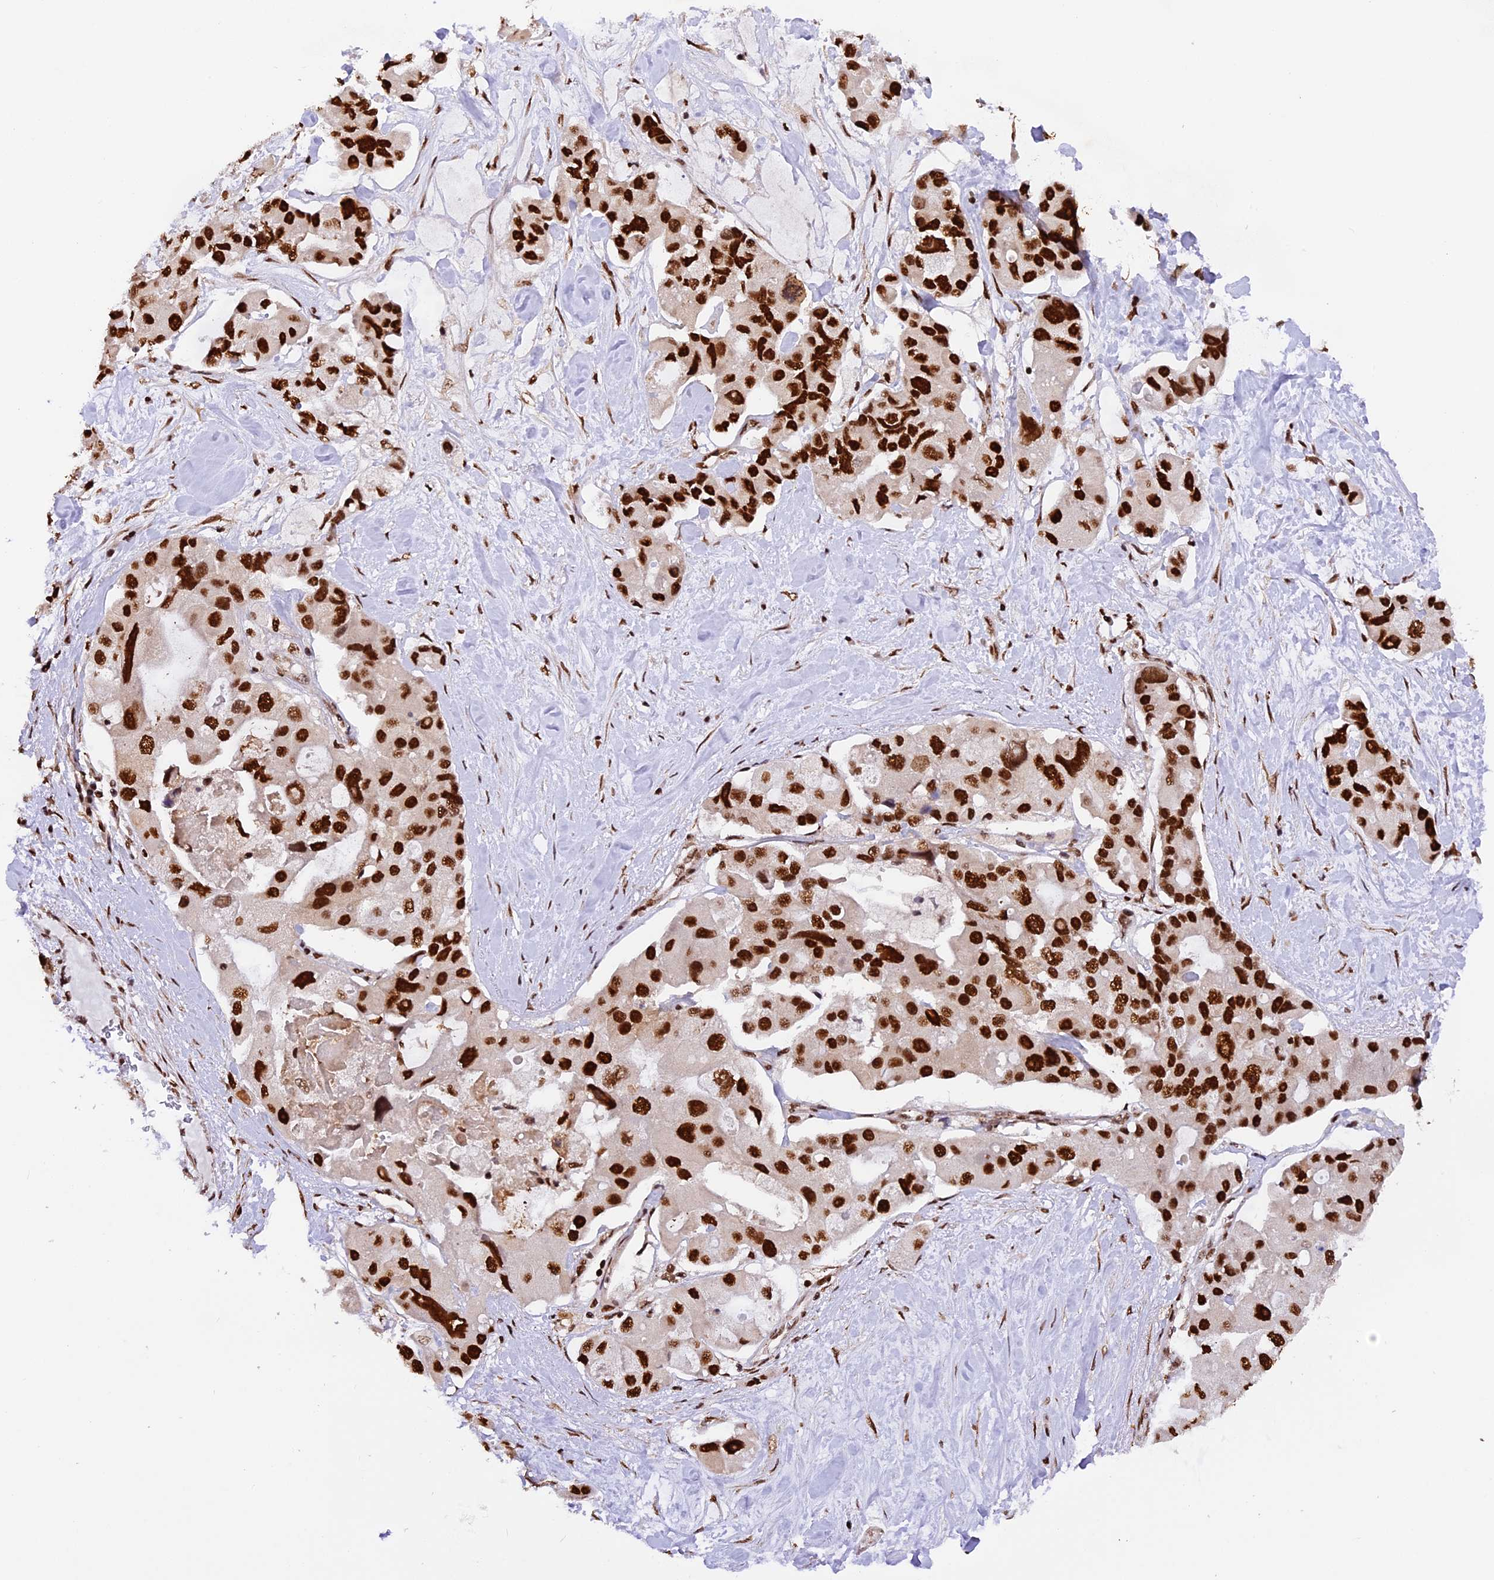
{"staining": {"intensity": "strong", "quantity": ">75%", "location": "nuclear"}, "tissue": "lung cancer", "cell_type": "Tumor cells", "image_type": "cancer", "snomed": [{"axis": "morphology", "description": "Adenocarcinoma, NOS"}, {"axis": "topography", "description": "Lung"}], "caption": "Lung cancer stained with DAB (3,3'-diaminobenzidine) immunohistochemistry (IHC) shows high levels of strong nuclear staining in approximately >75% of tumor cells.", "gene": "RAMAC", "patient": {"sex": "female", "age": 54}}